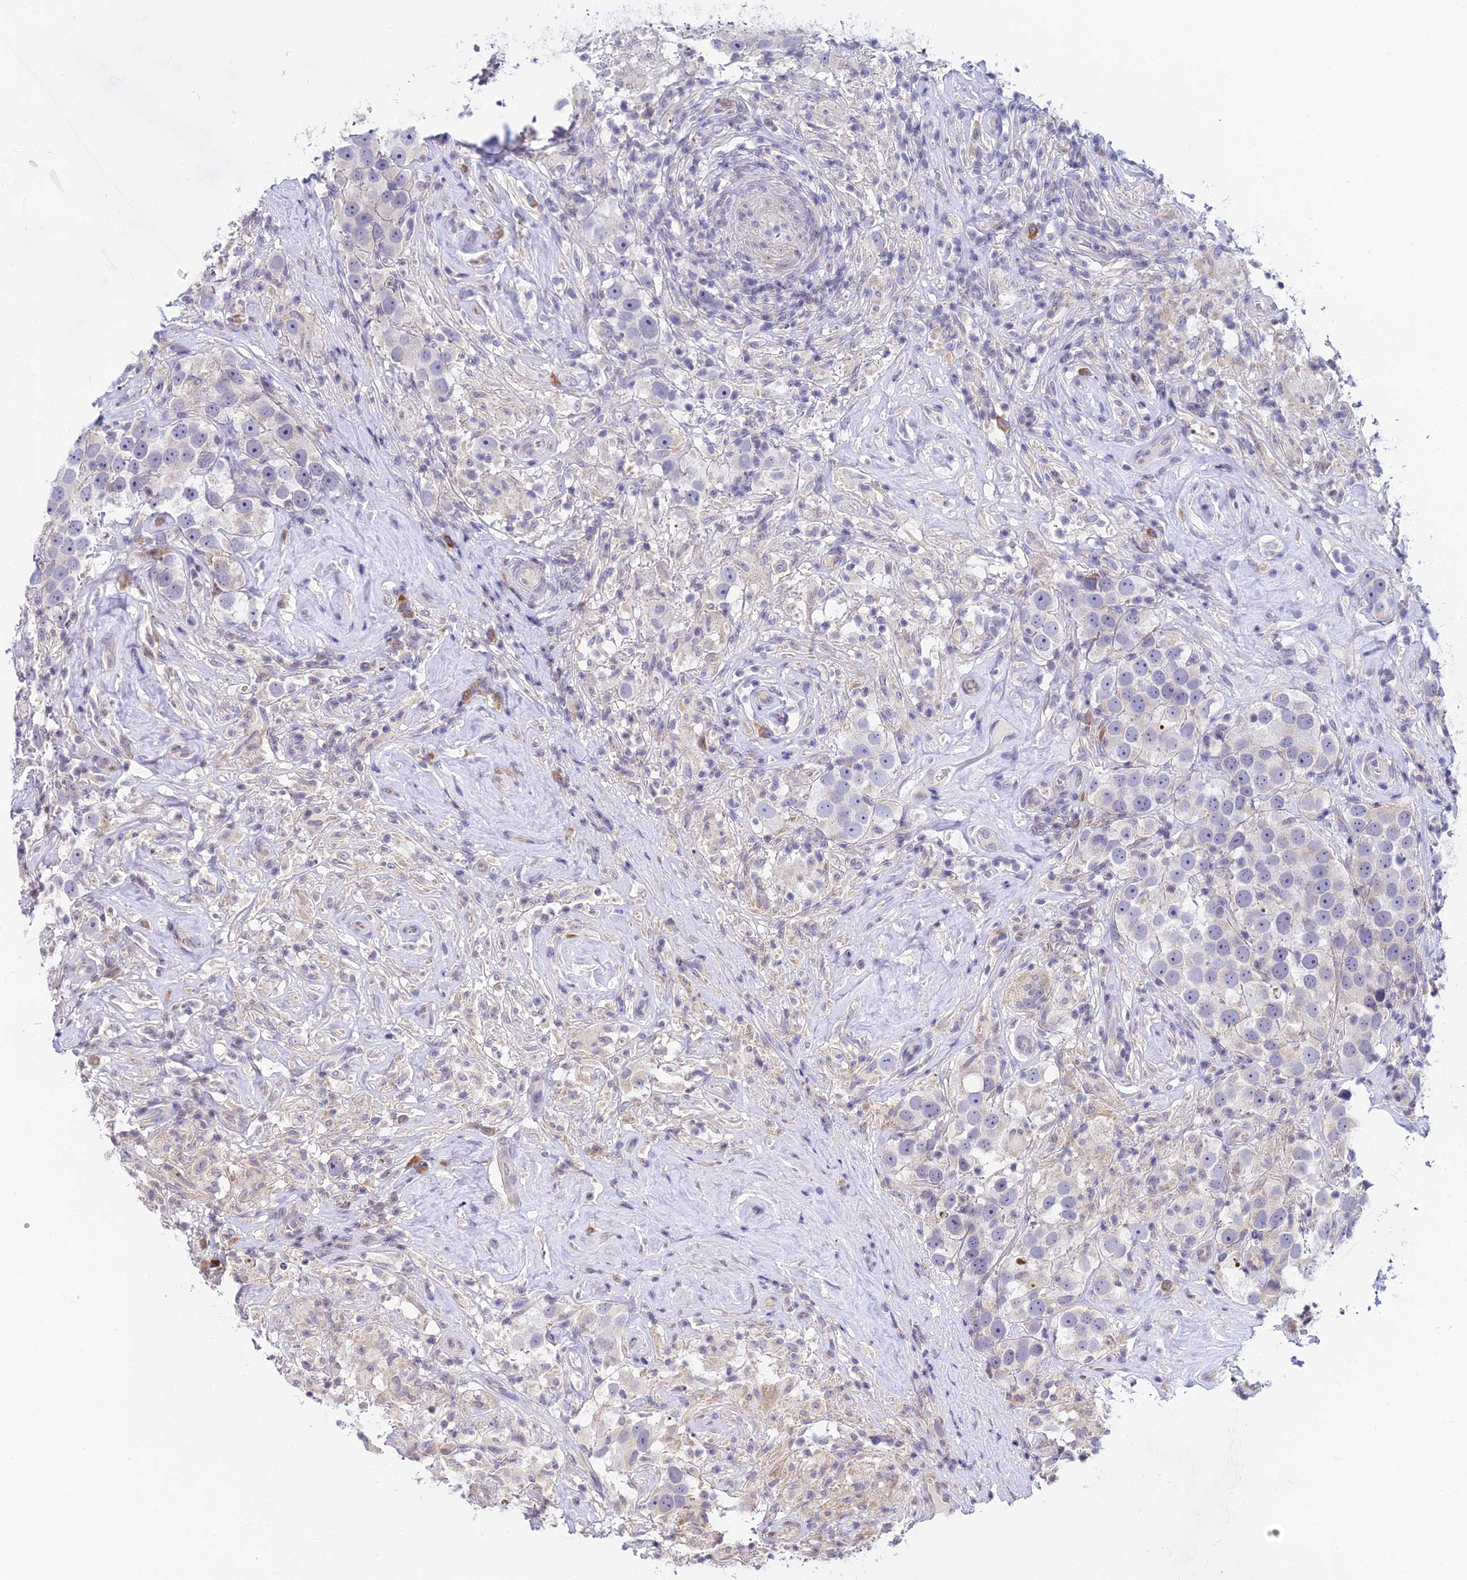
{"staining": {"intensity": "negative", "quantity": "none", "location": "none"}, "tissue": "testis cancer", "cell_type": "Tumor cells", "image_type": "cancer", "snomed": [{"axis": "morphology", "description": "Seminoma, NOS"}, {"axis": "topography", "description": "Testis"}], "caption": "This is an IHC micrograph of seminoma (testis). There is no positivity in tumor cells.", "gene": "CDNF", "patient": {"sex": "male", "age": 49}}